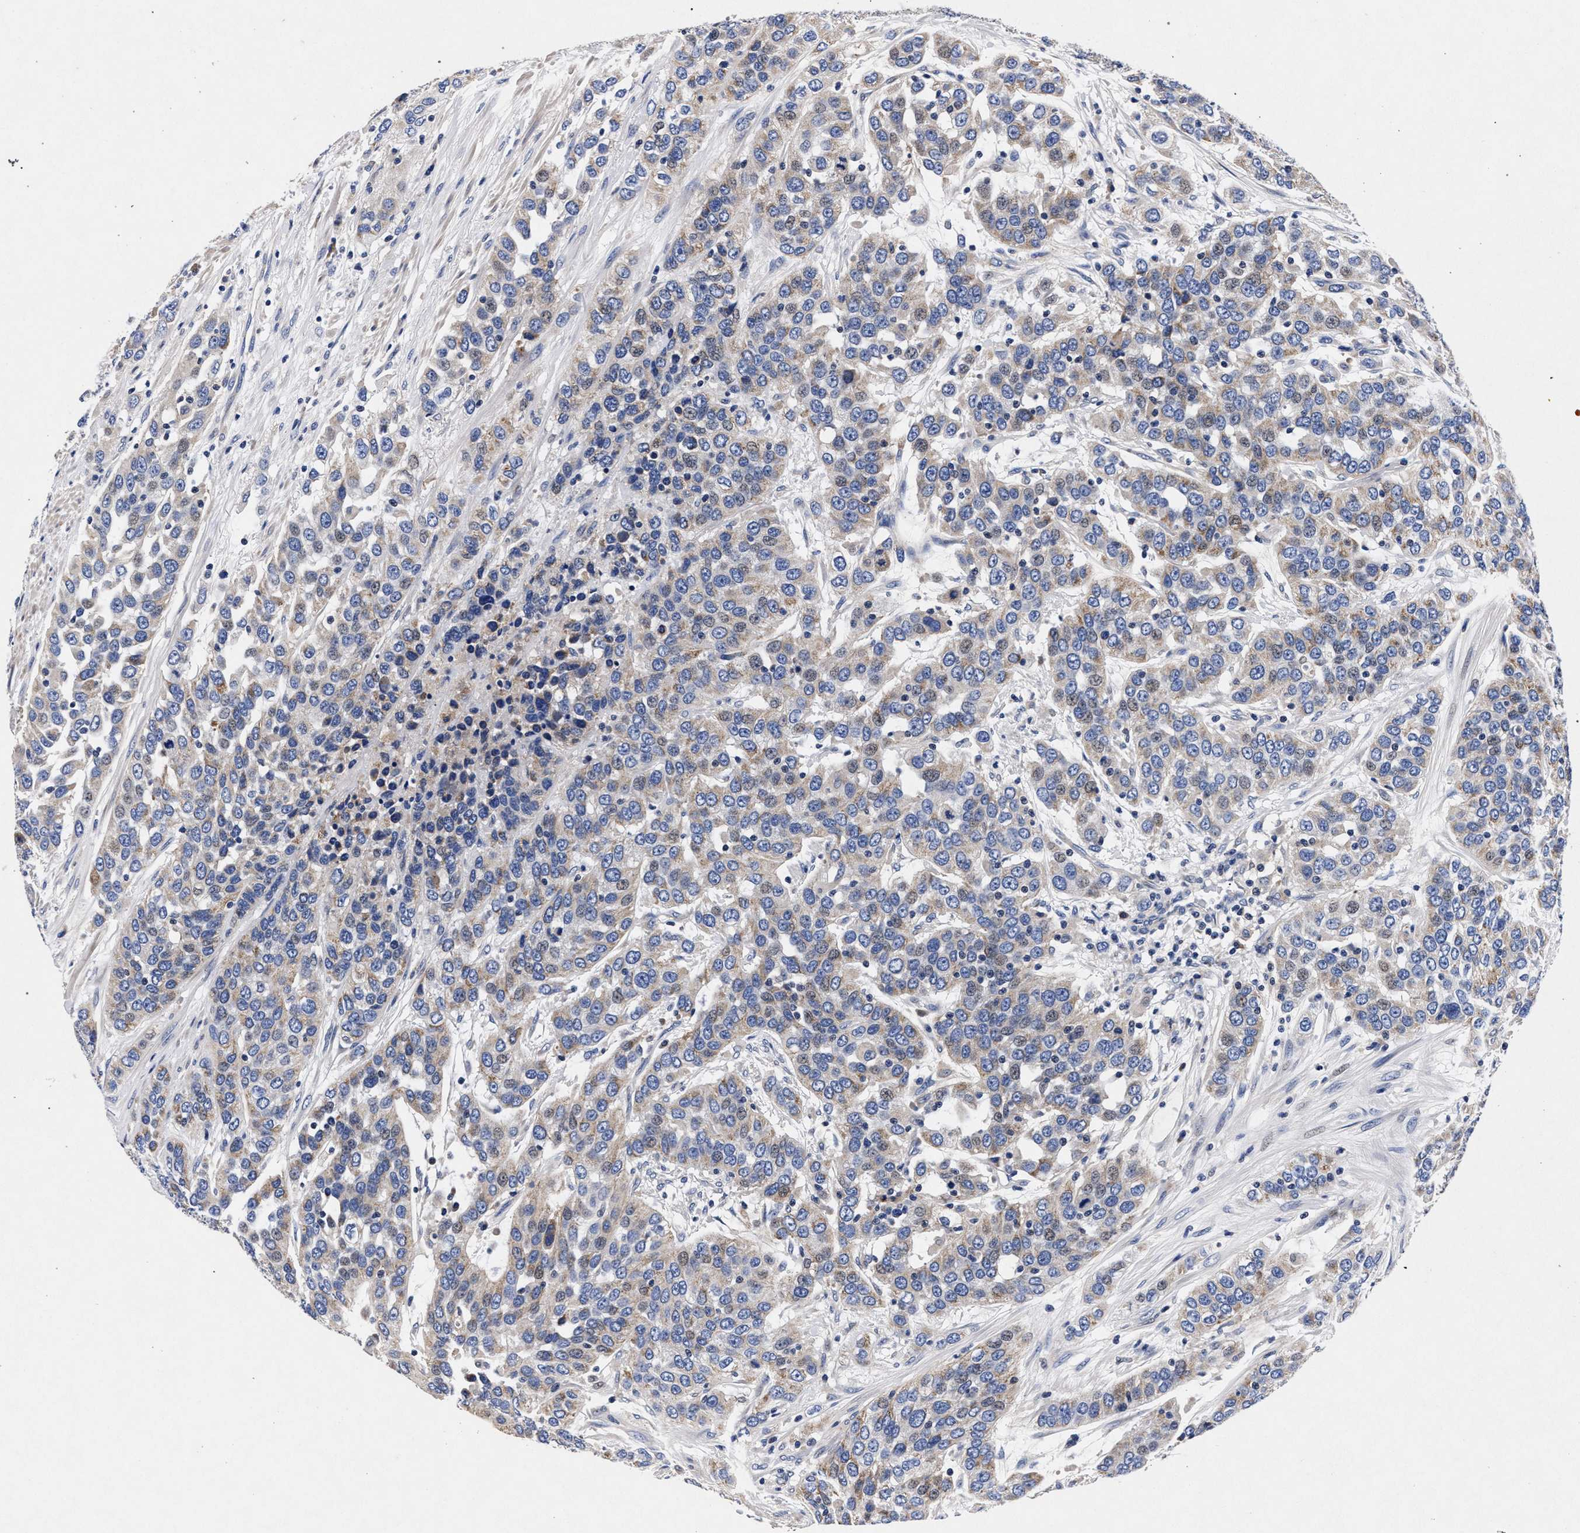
{"staining": {"intensity": "weak", "quantity": "<25%", "location": "cytoplasmic/membranous"}, "tissue": "urothelial cancer", "cell_type": "Tumor cells", "image_type": "cancer", "snomed": [{"axis": "morphology", "description": "Urothelial carcinoma, High grade"}, {"axis": "topography", "description": "Urinary bladder"}], "caption": "Tumor cells show no significant protein staining in urothelial cancer.", "gene": "HSD17B14", "patient": {"sex": "female", "age": 80}}